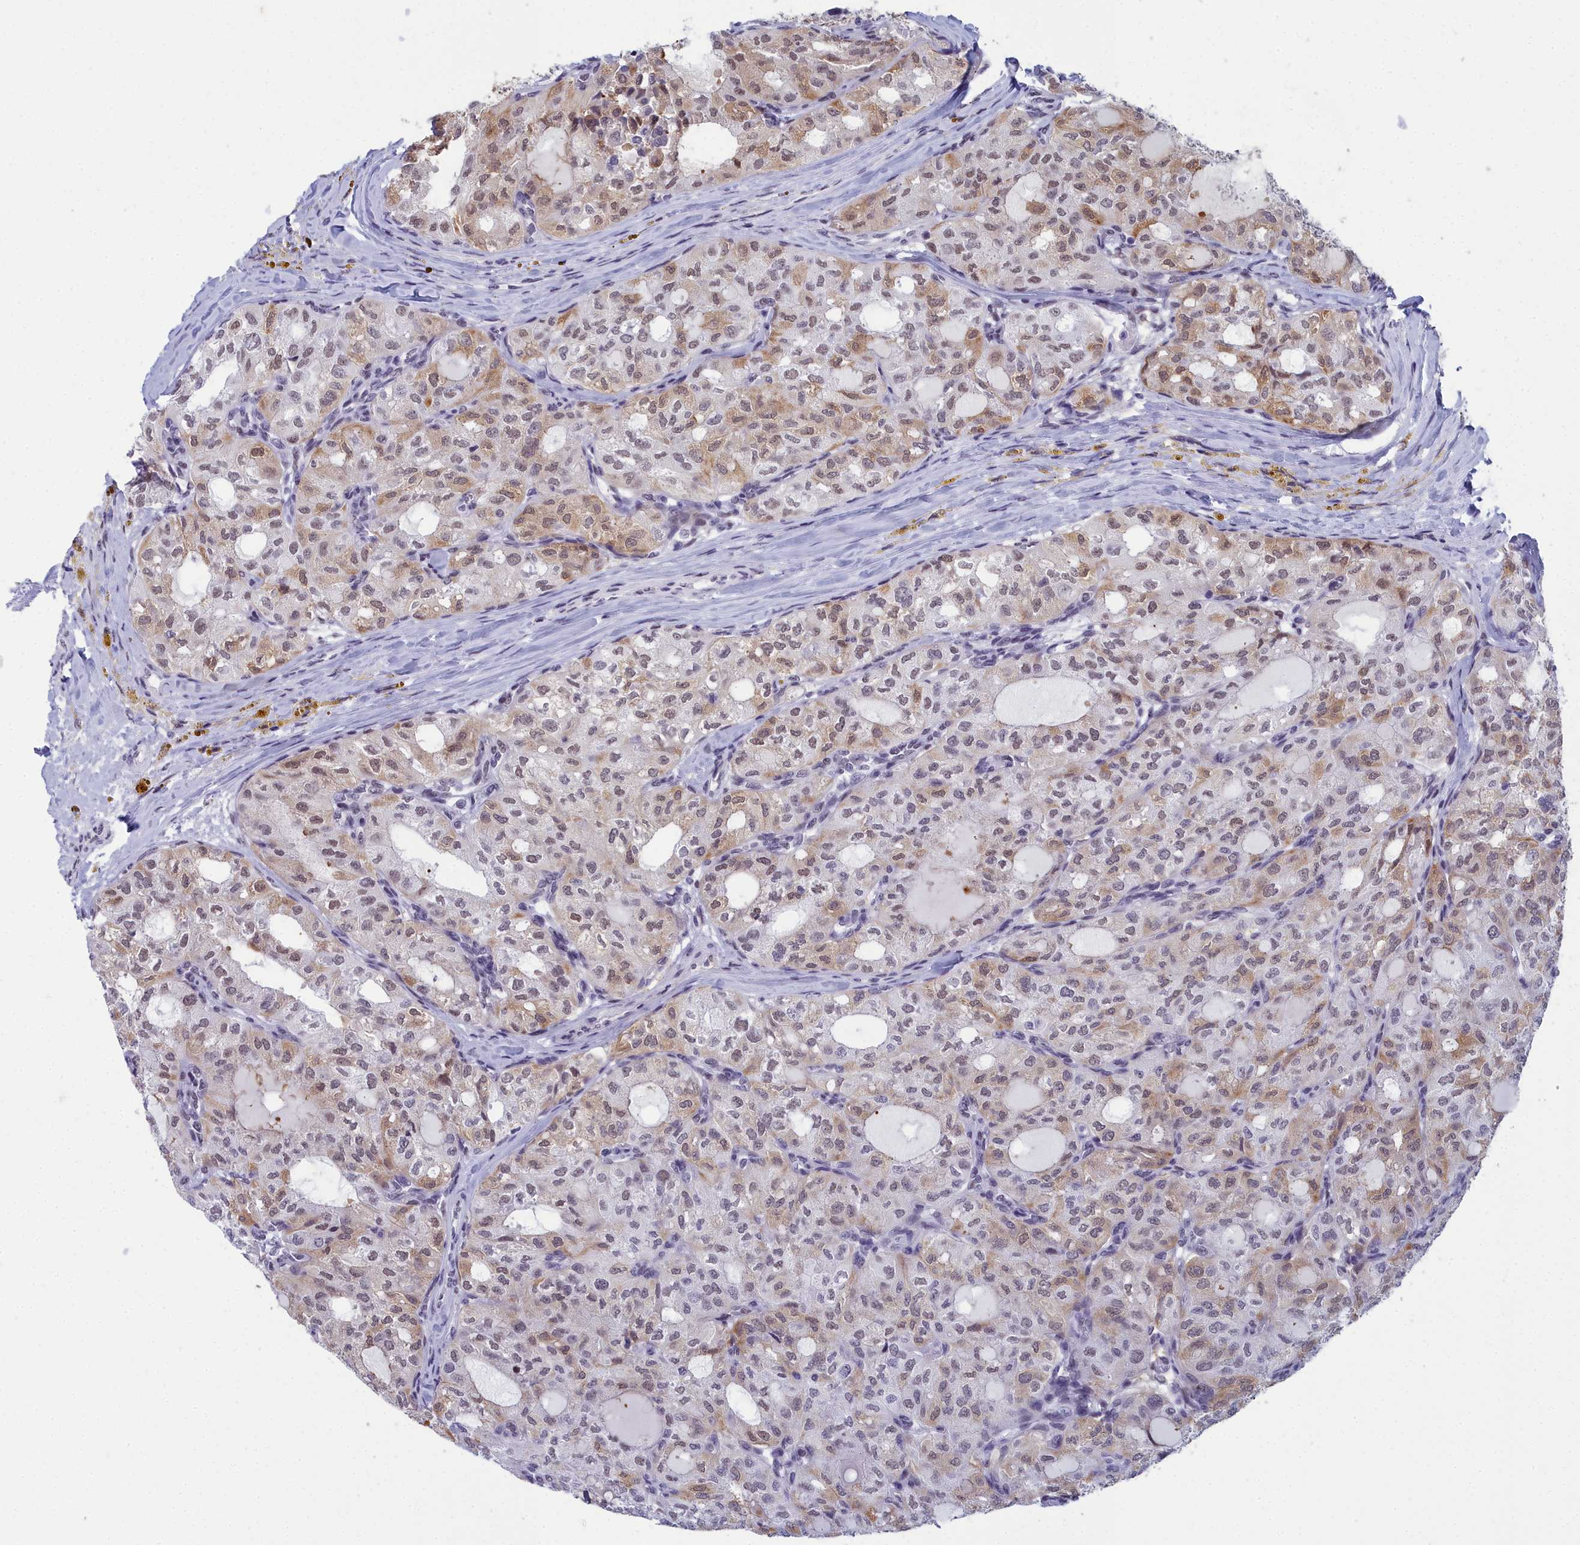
{"staining": {"intensity": "moderate", "quantity": "25%-75%", "location": "cytoplasmic/membranous,nuclear"}, "tissue": "thyroid cancer", "cell_type": "Tumor cells", "image_type": "cancer", "snomed": [{"axis": "morphology", "description": "Follicular adenoma carcinoma, NOS"}, {"axis": "topography", "description": "Thyroid gland"}], "caption": "Immunohistochemistry (IHC) image of human thyroid cancer (follicular adenoma carcinoma) stained for a protein (brown), which reveals medium levels of moderate cytoplasmic/membranous and nuclear staining in approximately 25%-75% of tumor cells.", "gene": "CCDC97", "patient": {"sex": "male", "age": 75}}